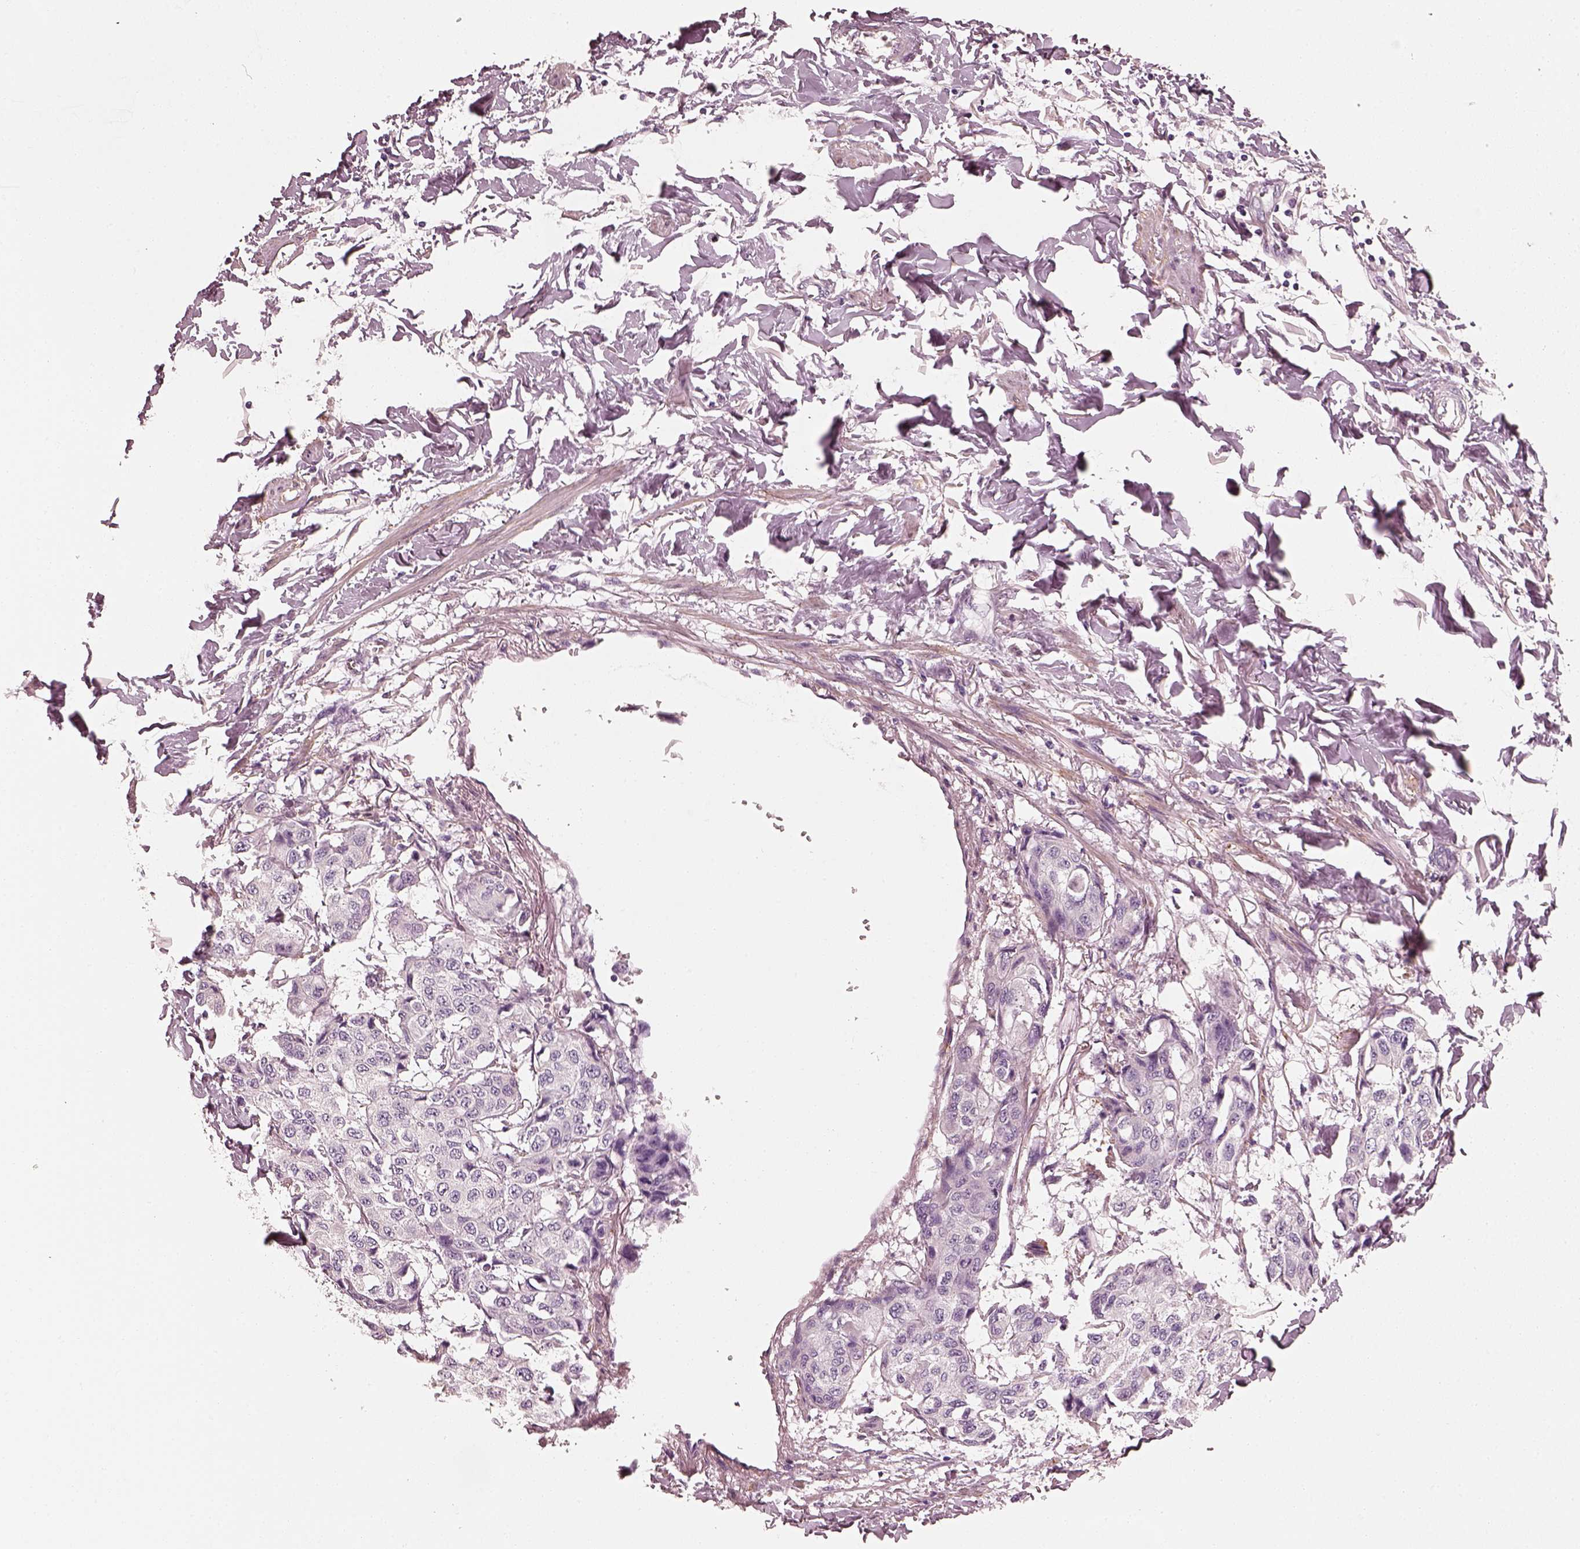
{"staining": {"intensity": "negative", "quantity": "none", "location": "none"}, "tissue": "breast cancer", "cell_type": "Tumor cells", "image_type": "cancer", "snomed": [{"axis": "morphology", "description": "Duct carcinoma"}, {"axis": "topography", "description": "Breast"}], "caption": "Breast cancer (infiltrating ductal carcinoma) was stained to show a protein in brown. There is no significant expression in tumor cells.", "gene": "RS1", "patient": {"sex": "female", "age": 80}}